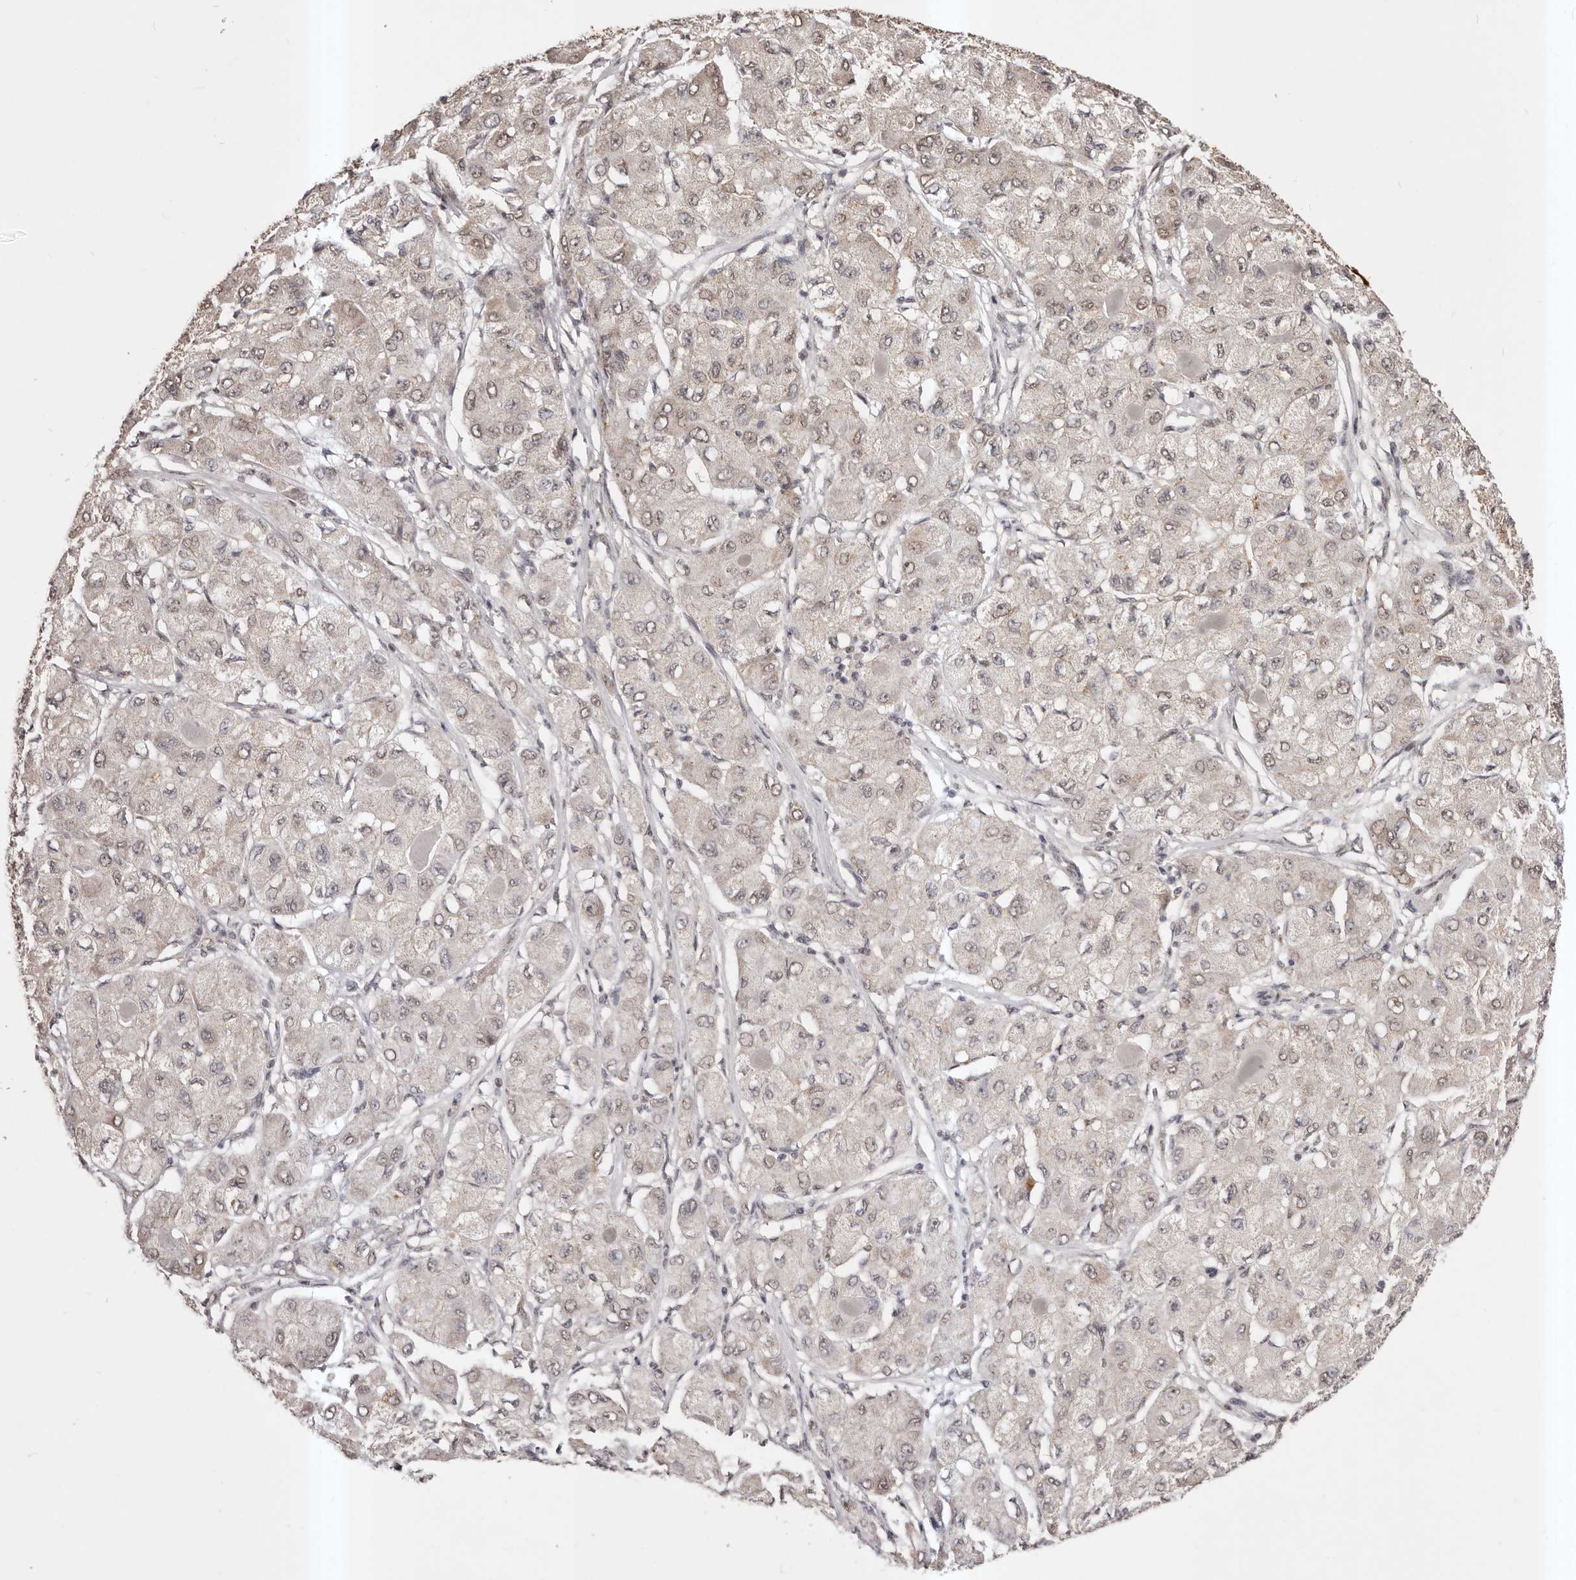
{"staining": {"intensity": "moderate", "quantity": ">75%", "location": "nuclear"}, "tissue": "liver cancer", "cell_type": "Tumor cells", "image_type": "cancer", "snomed": [{"axis": "morphology", "description": "Carcinoma, Hepatocellular, NOS"}, {"axis": "topography", "description": "Liver"}], "caption": "Protein staining reveals moderate nuclear staining in approximately >75% of tumor cells in liver cancer (hepatocellular carcinoma).", "gene": "RPS6KA5", "patient": {"sex": "male", "age": 80}}